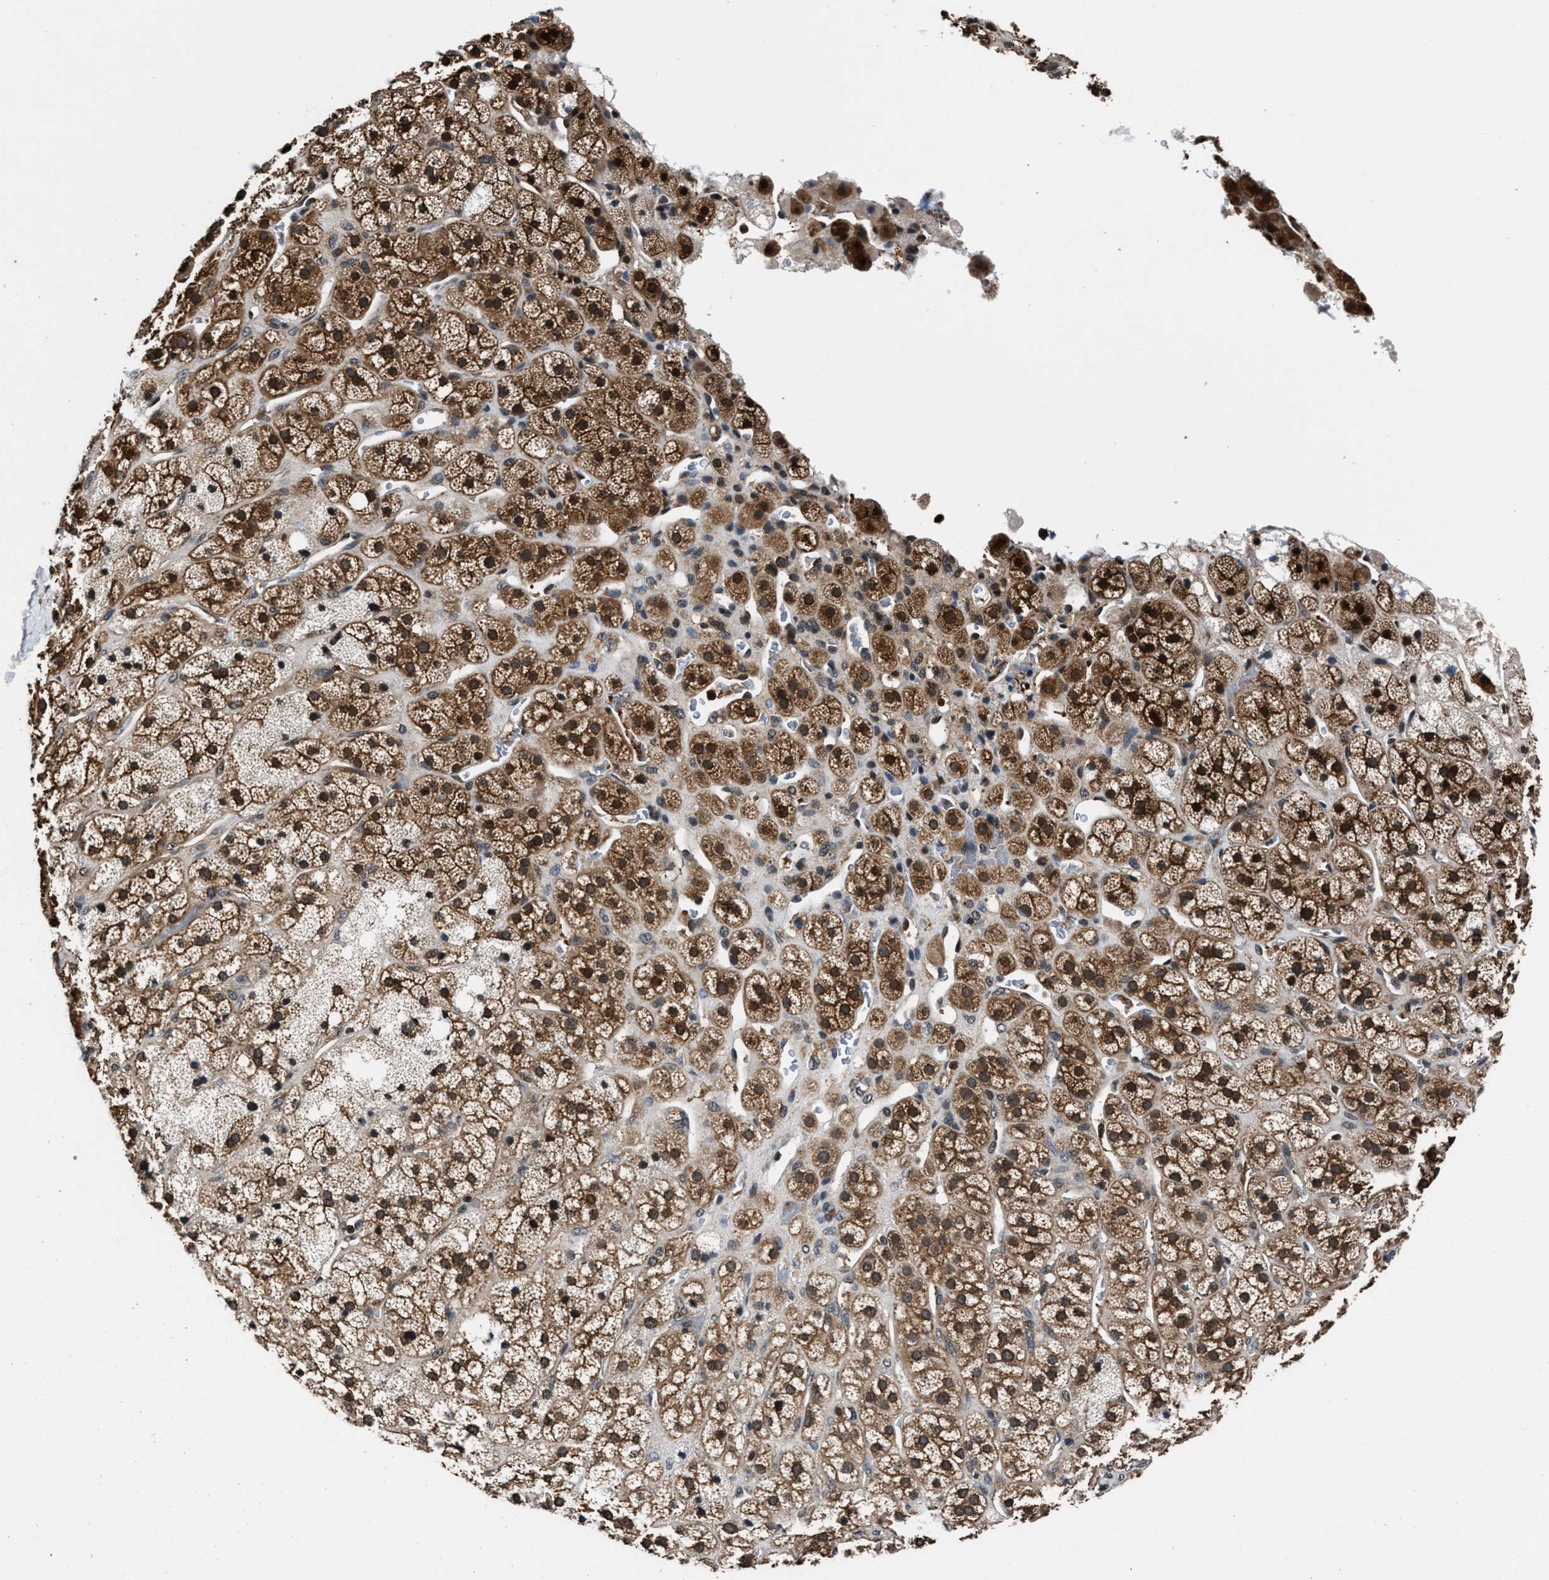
{"staining": {"intensity": "moderate", "quantity": ">75%", "location": "cytoplasmic/membranous,nuclear"}, "tissue": "adrenal gland", "cell_type": "Glandular cells", "image_type": "normal", "snomed": [{"axis": "morphology", "description": "Normal tissue, NOS"}, {"axis": "topography", "description": "Adrenal gland"}], "caption": "About >75% of glandular cells in benign adrenal gland reveal moderate cytoplasmic/membranous,nuclear protein positivity as visualized by brown immunohistochemical staining.", "gene": "RBM33", "patient": {"sex": "male", "age": 56}}